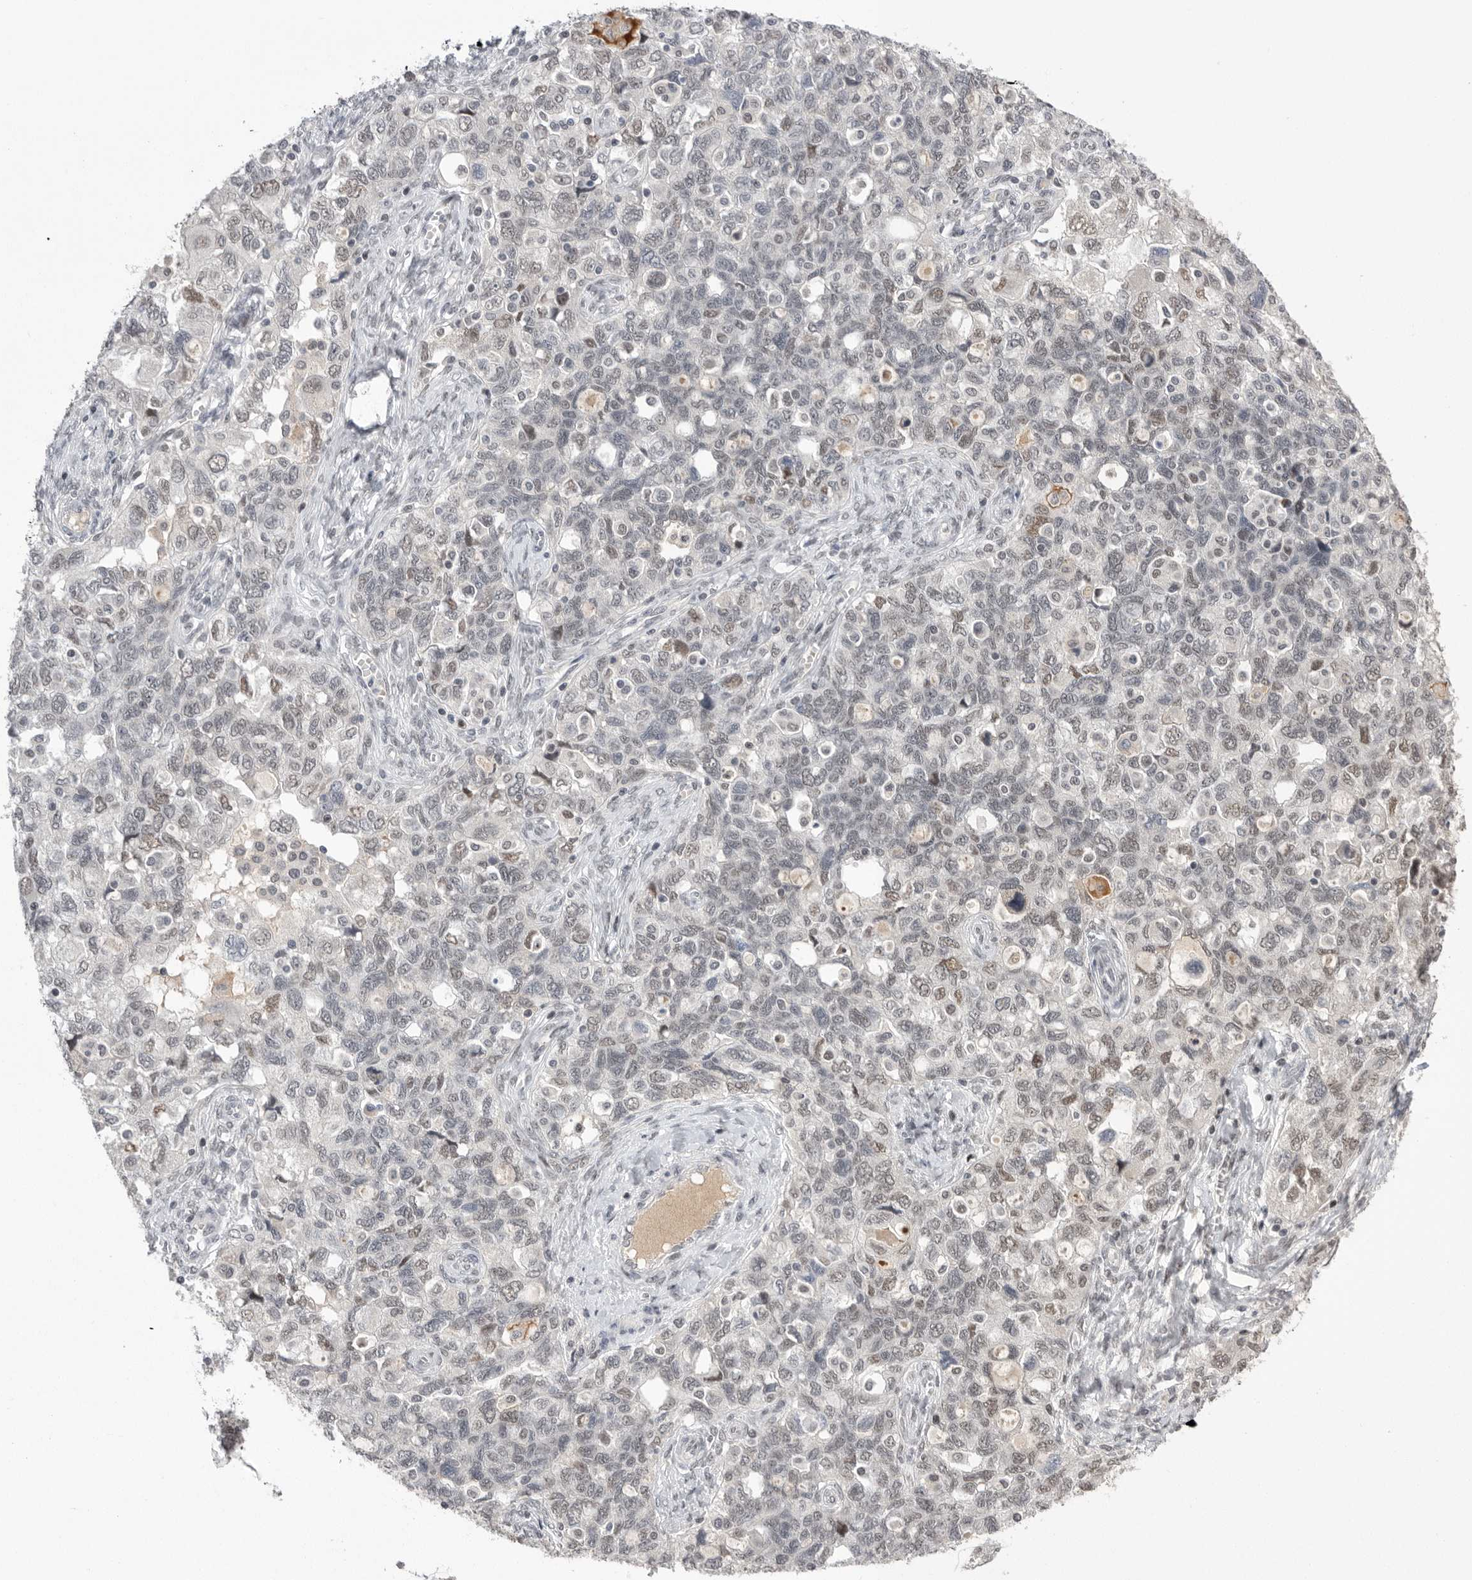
{"staining": {"intensity": "weak", "quantity": "25%-75%", "location": "nuclear"}, "tissue": "ovarian cancer", "cell_type": "Tumor cells", "image_type": "cancer", "snomed": [{"axis": "morphology", "description": "Carcinoma, NOS"}, {"axis": "morphology", "description": "Cystadenocarcinoma, serous, NOS"}, {"axis": "topography", "description": "Ovary"}], "caption": "Immunohistochemical staining of human serous cystadenocarcinoma (ovarian) displays low levels of weak nuclear expression in approximately 25%-75% of tumor cells.", "gene": "POU5F1", "patient": {"sex": "female", "age": 69}}